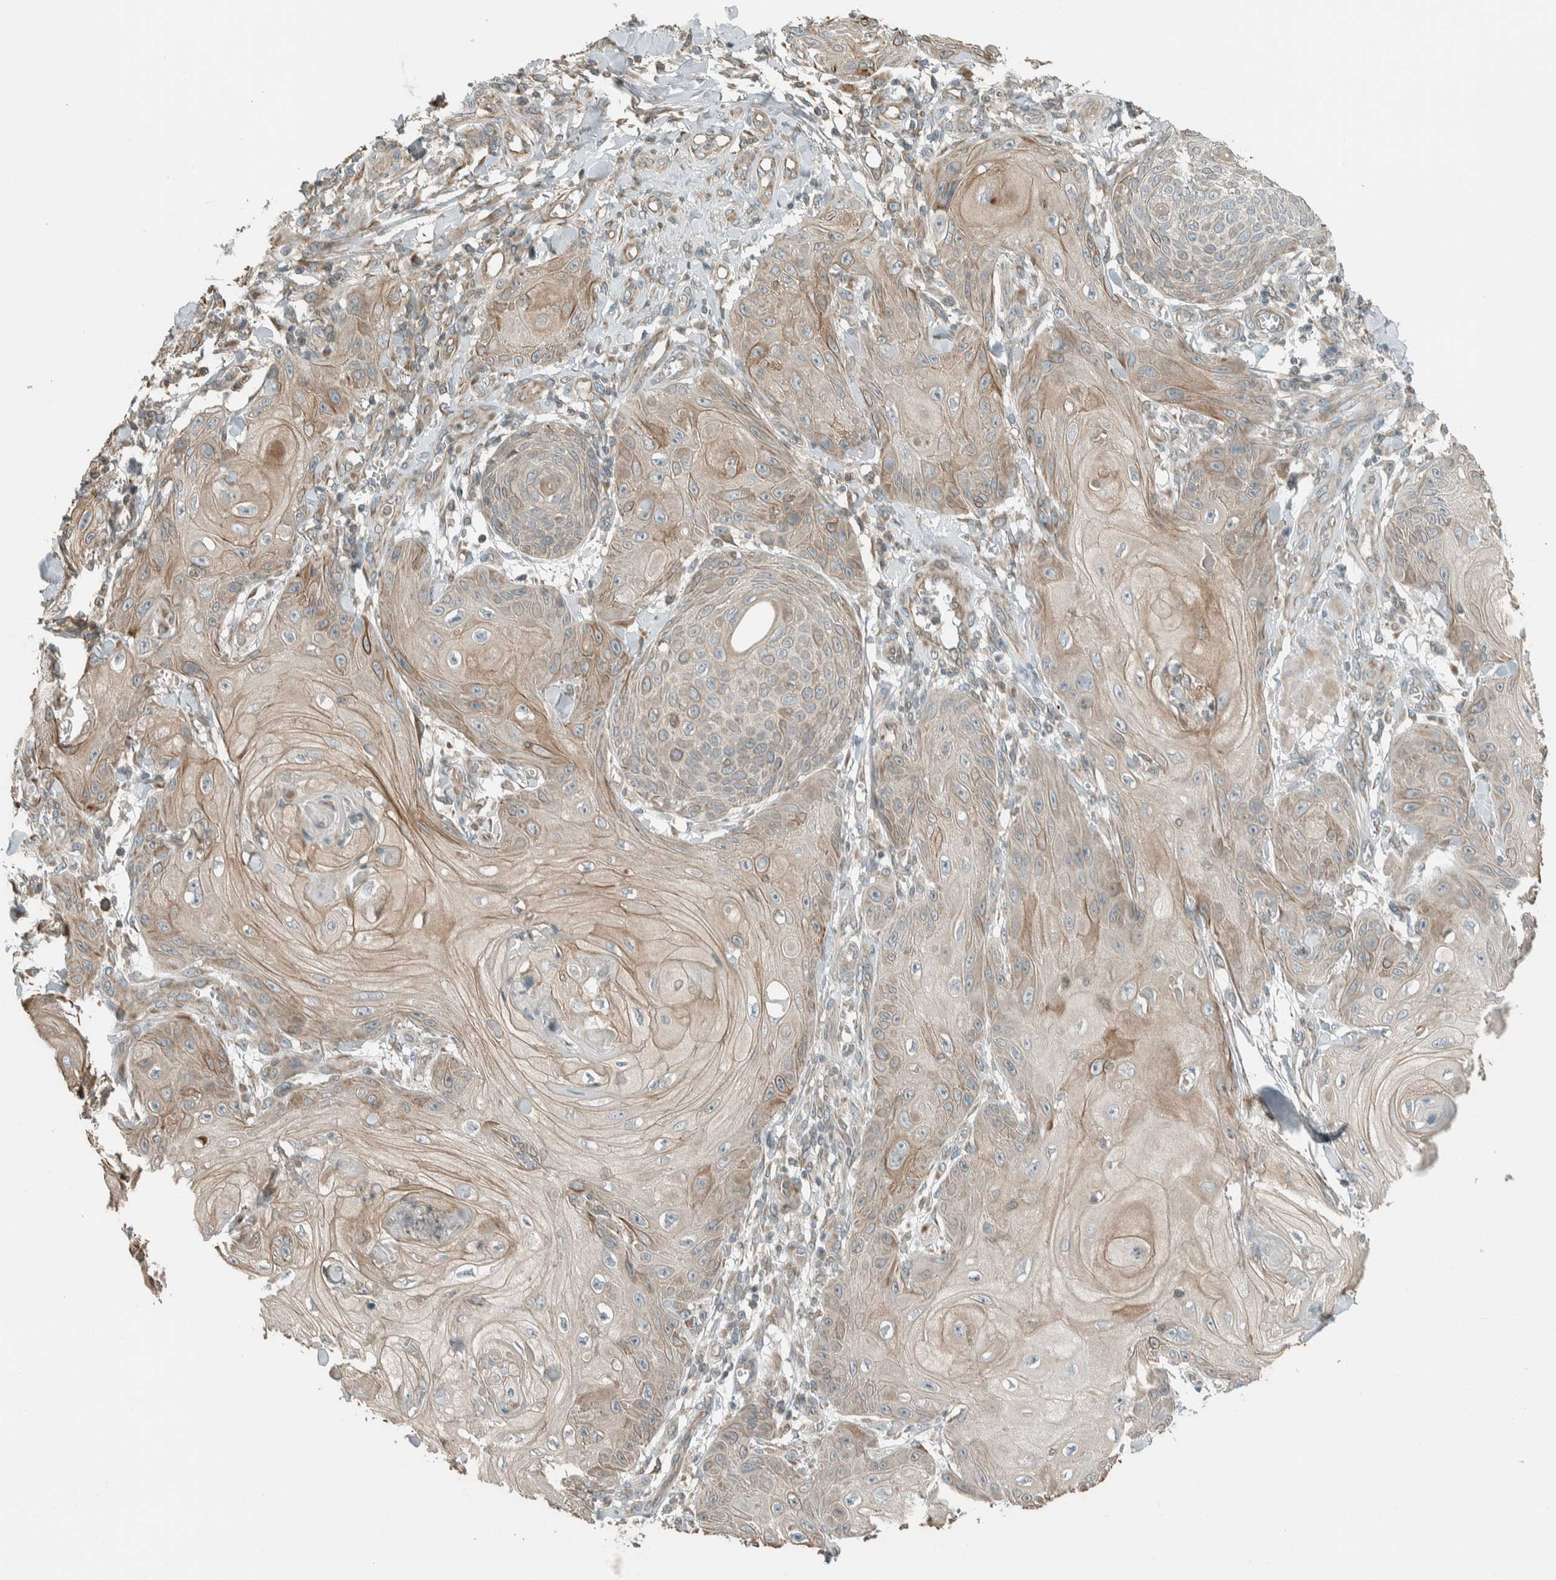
{"staining": {"intensity": "weak", "quantity": "25%-75%", "location": "cytoplasmic/membranous"}, "tissue": "skin cancer", "cell_type": "Tumor cells", "image_type": "cancer", "snomed": [{"axis": "morphology", "description": "Squamous cell carcinoma, NOS"}, {"axis": "topography", "description": "Skin"}], "caption": "About 25%-75% of tumor cells in skin cancer reveal weak cytoplasmic/membranous protein positivity as visualized by brown immunohistochemical staining.", "gene": "SEL1L", "patient": {"sex": "male", "age": 74}}